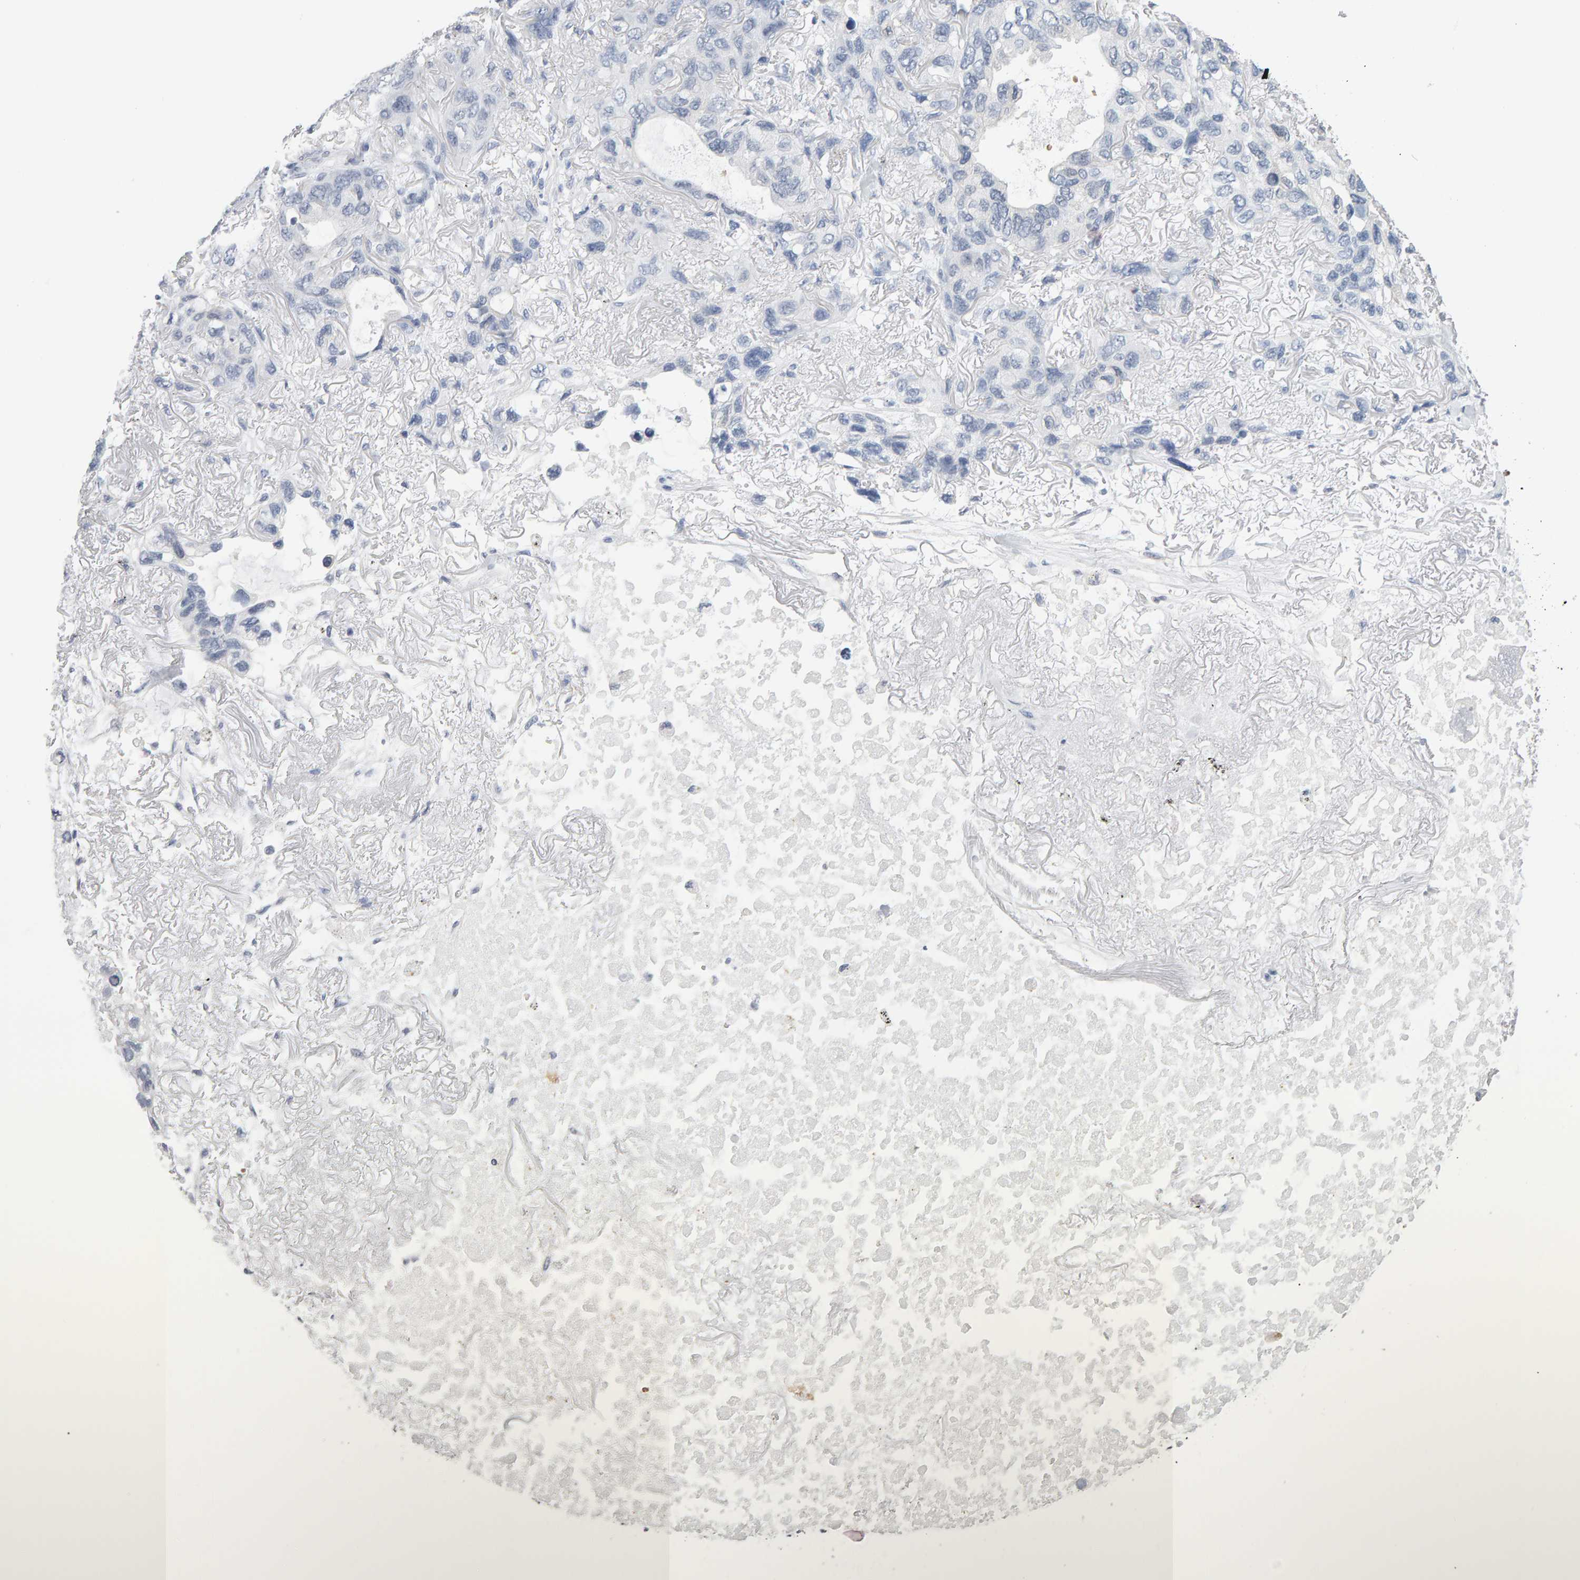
{"staining": {"intensity": "weak", "quantity": "<25%", "location": "cytoplasmic/membranous"}, "tissue": "lung cancer", "cell_type": "Tumor cells", "image_type": "cancer", "snomed": [{"axis": "morphology", "description": "Squamous cell carcinoma, NOS"}, {"axis": "topography", "description": "Lung"}], "caption": "This is an IHC image of squamous cell carcinoma (lung). There is no expression in tumor cells.", "gene": "CTH", "patient": {"sex": "female", "age": 73}}